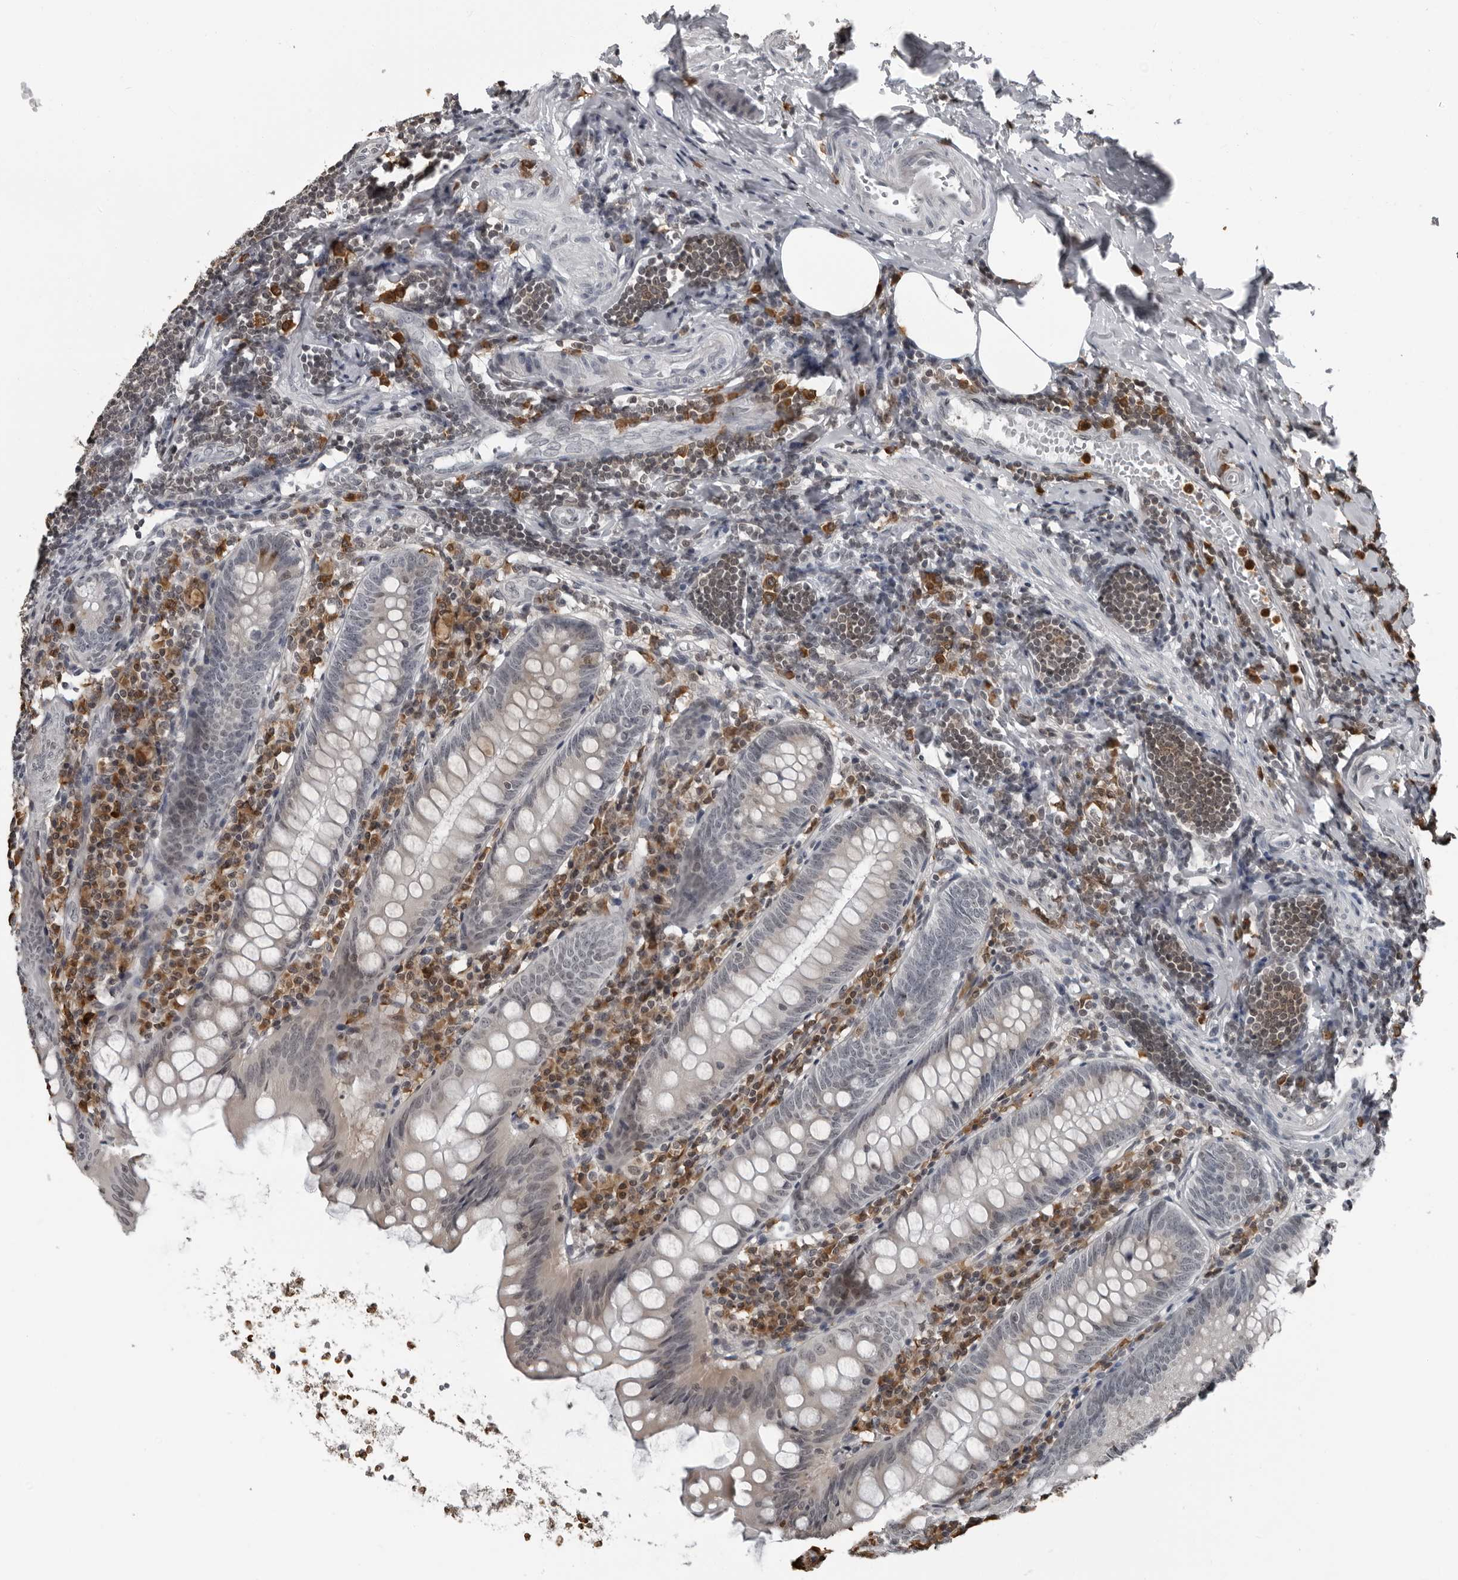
{"staining": {"intensity": "negative", "quantity": "none", "location": "none"}, "tissue": "appendix", "cell_type": "Glandular cells", "image_type": "normal", "snomed": [{"axis": "morphology", "description": "Normal tissue, NOS"}, {"axis": "topography", "description": "Appendix"}], "caption": "This is an immunohistochemistry (IHC) image of benign human appendix. There is no staining in glandular cells.", "gene": "RTCA", "patient": {"sex": "female", "age": 54}}